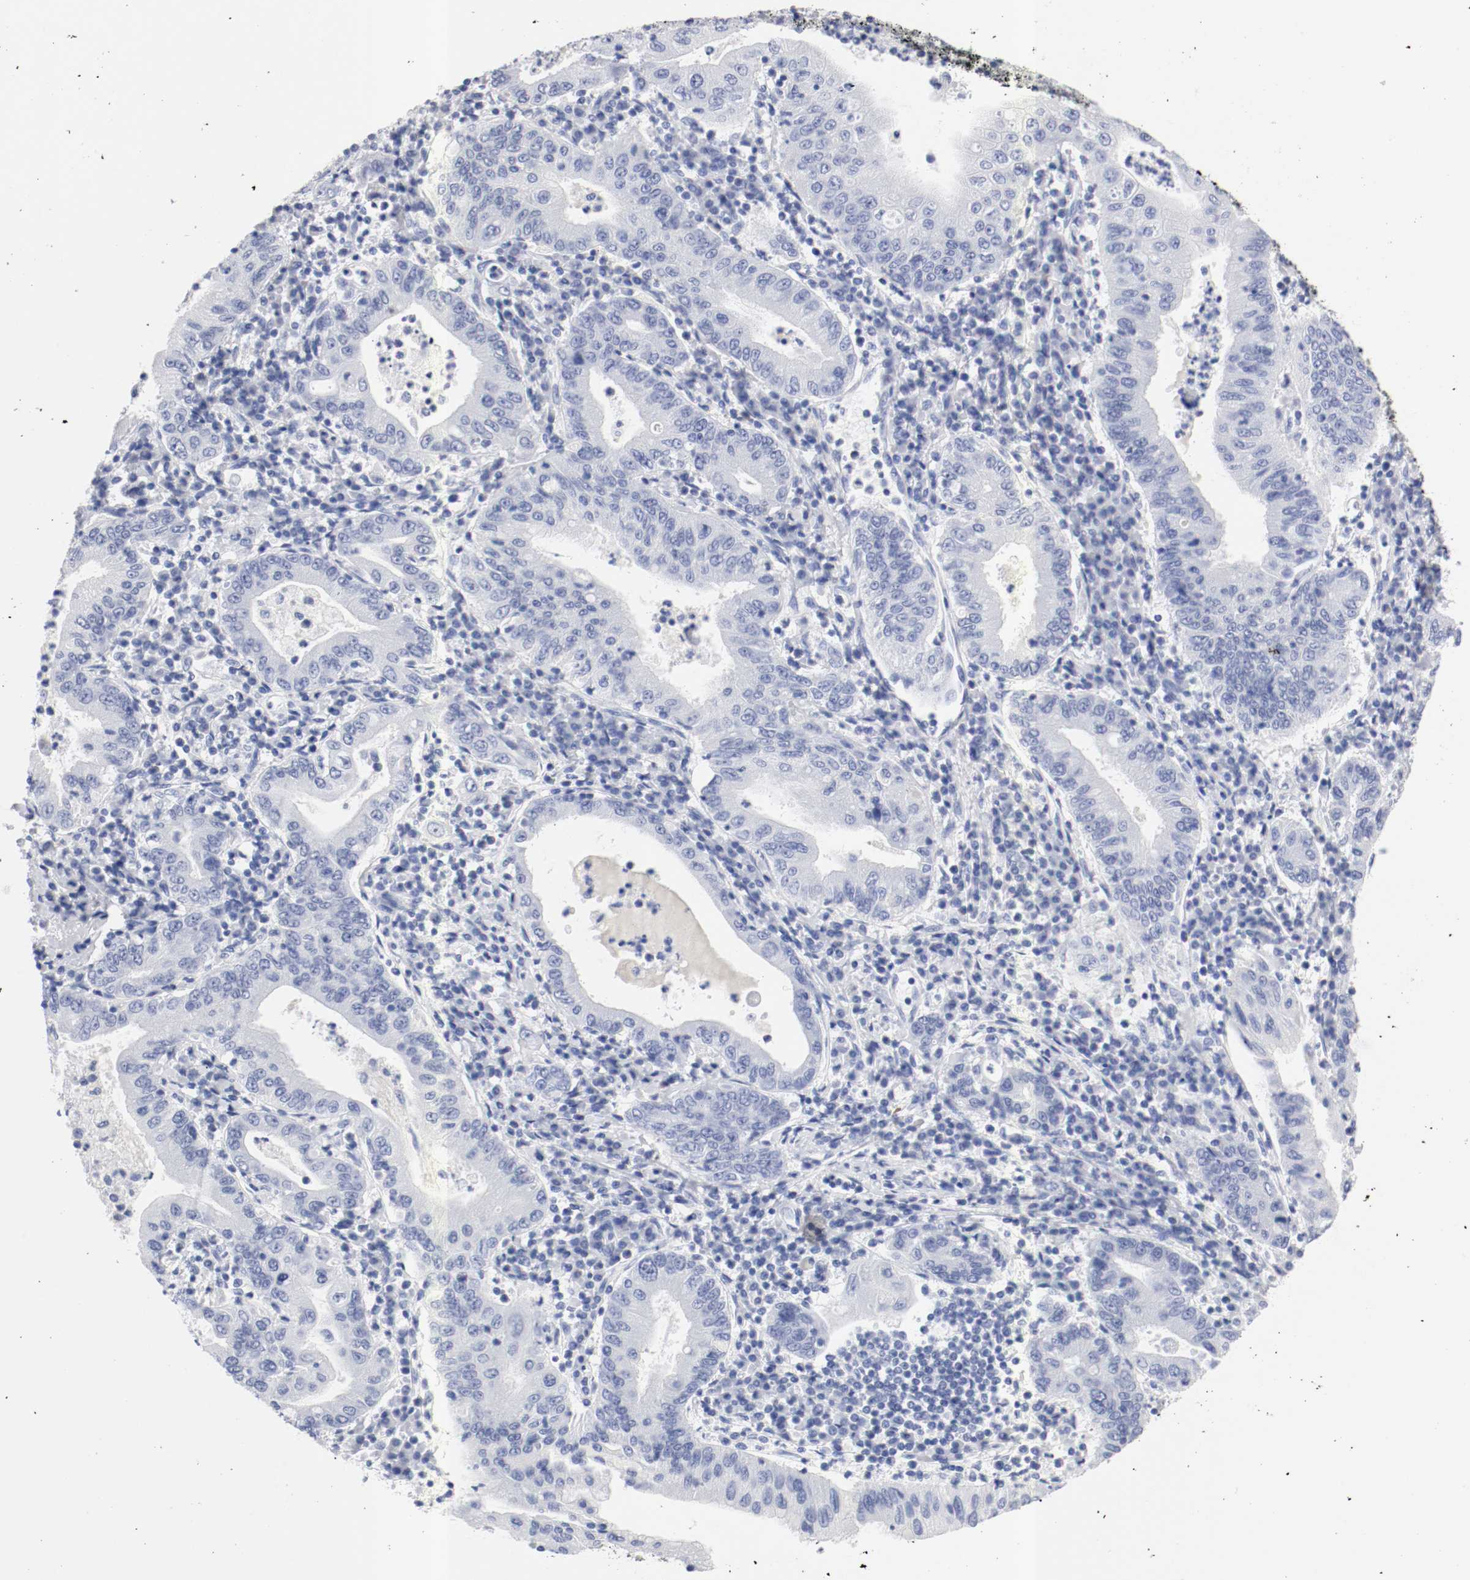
{"staining": {"intensity": "negative", "quantity": "none", "location": "none"}, "tissue": "stomach cancer", "cell_type": "Tumor cells", "image_type": "cancer", "snomed": [{"axis": "morphology", "description": "Normal tissue, NOS"}, {"axis": "morphology", "description": "Adenocarcinoma, NOS"}, {"axis": "topography", "description": "Esophagus"}, {"axis": "topography", "description": "Stomach, upper"}, {"axis": "topography", "description": "Peripheral nerve tissue"}], "caption": "High power microscopy histopathology image of an immunohistochemistry (IHC) histopathology image of stomach cancer, revealing no significant expression in tumor cells.", "gene": "GAD1", "patient": {"sex": "male", "age": 62}}